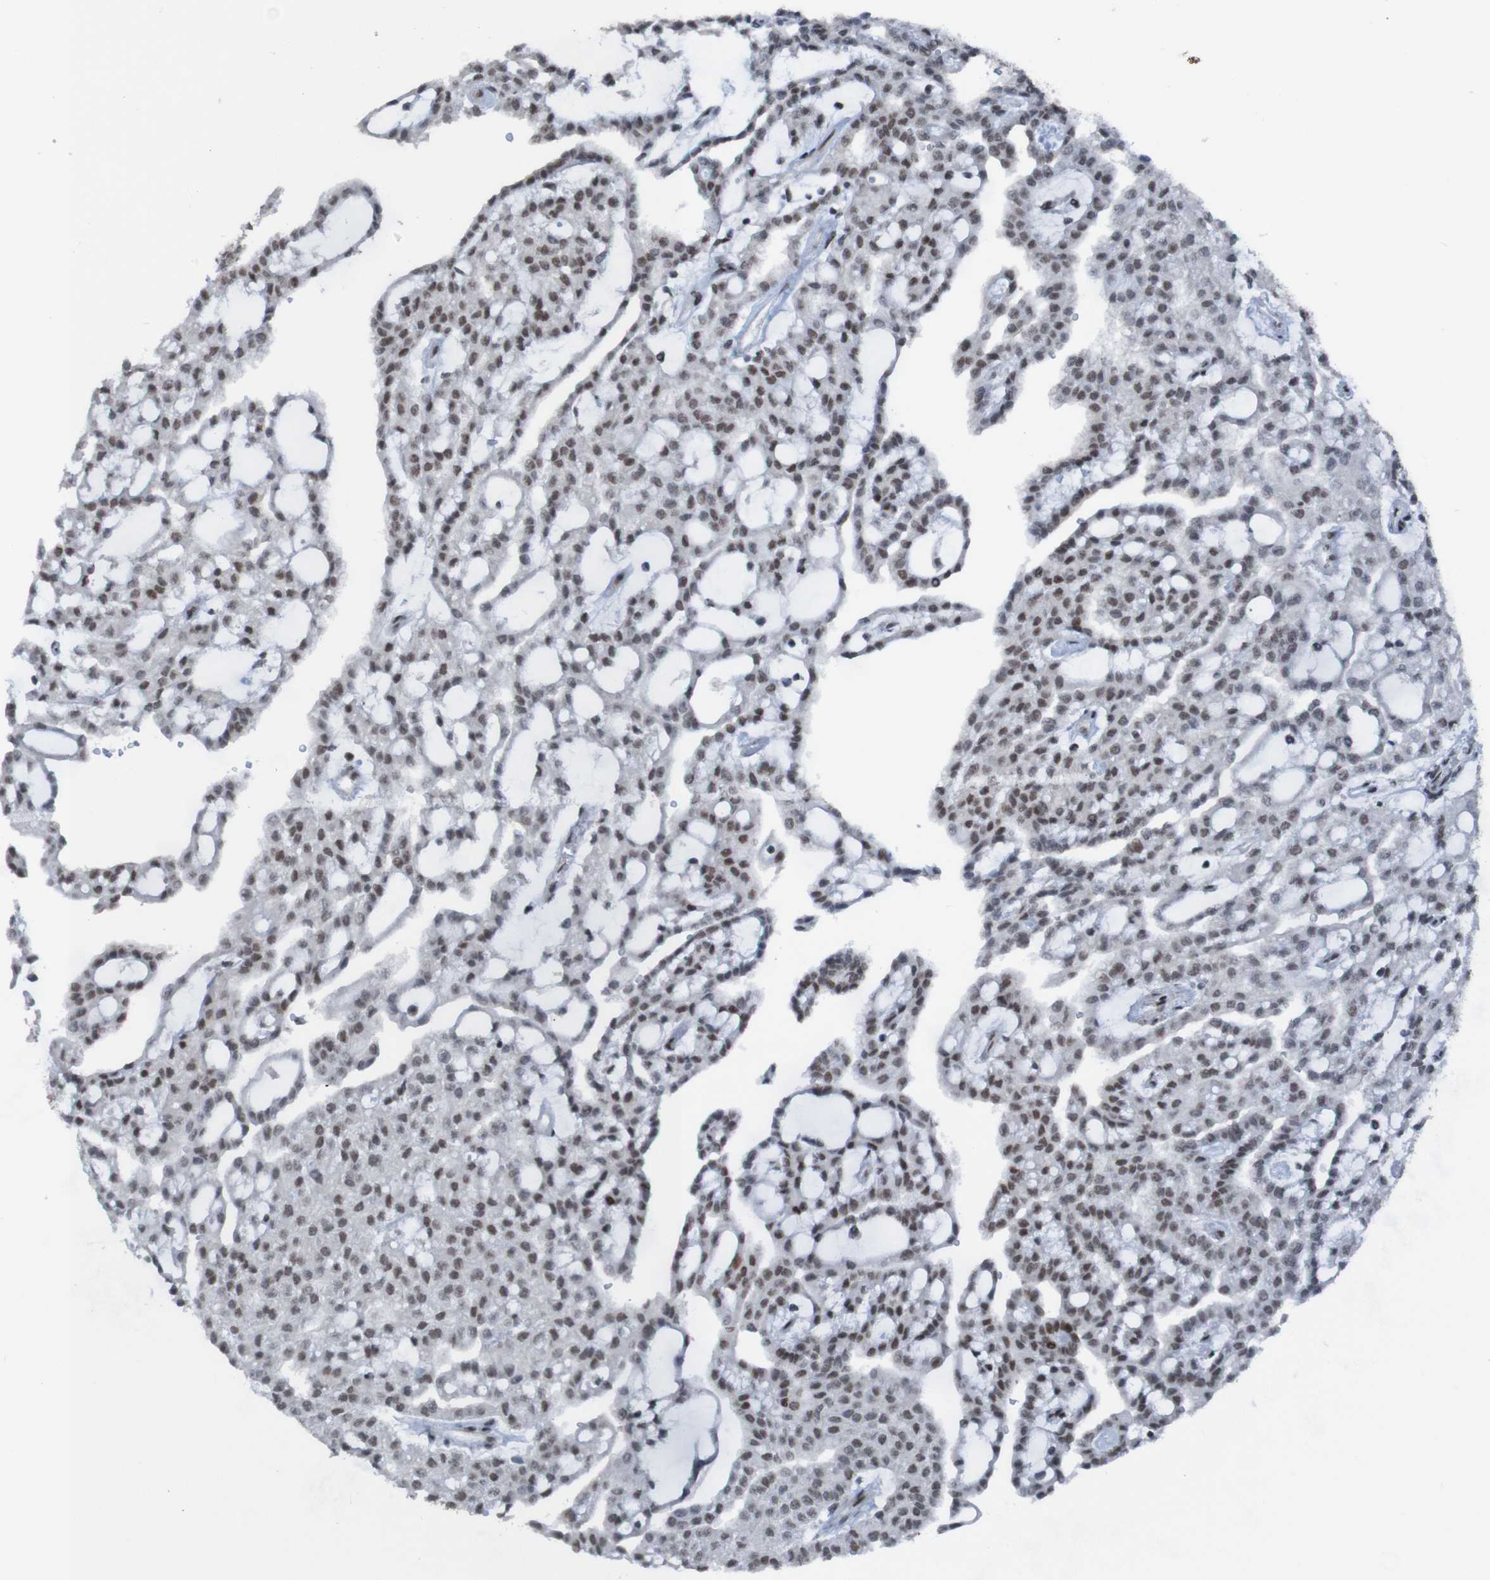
{"staining": {"intensity": "moderate", "quantity": ">75%", "location": "nuclear"}, "tissue": "renal cancer", "cell_type": "Tumor cells", "image_type": "cancer", "snomed": [{"axis": "morphology", "description": "Adenocarcinoma, NOS"}, {"axis": "topography", "description": "Kidney"}], "caption": "Brown immunohistochemical staining in human renal cancer (adenocarcinoma) demonstrates moderate nuclear expression in approximately >75% of tumor cells.", "gene": "PHF2", "patient": {"sex": "male", "age": 63}}